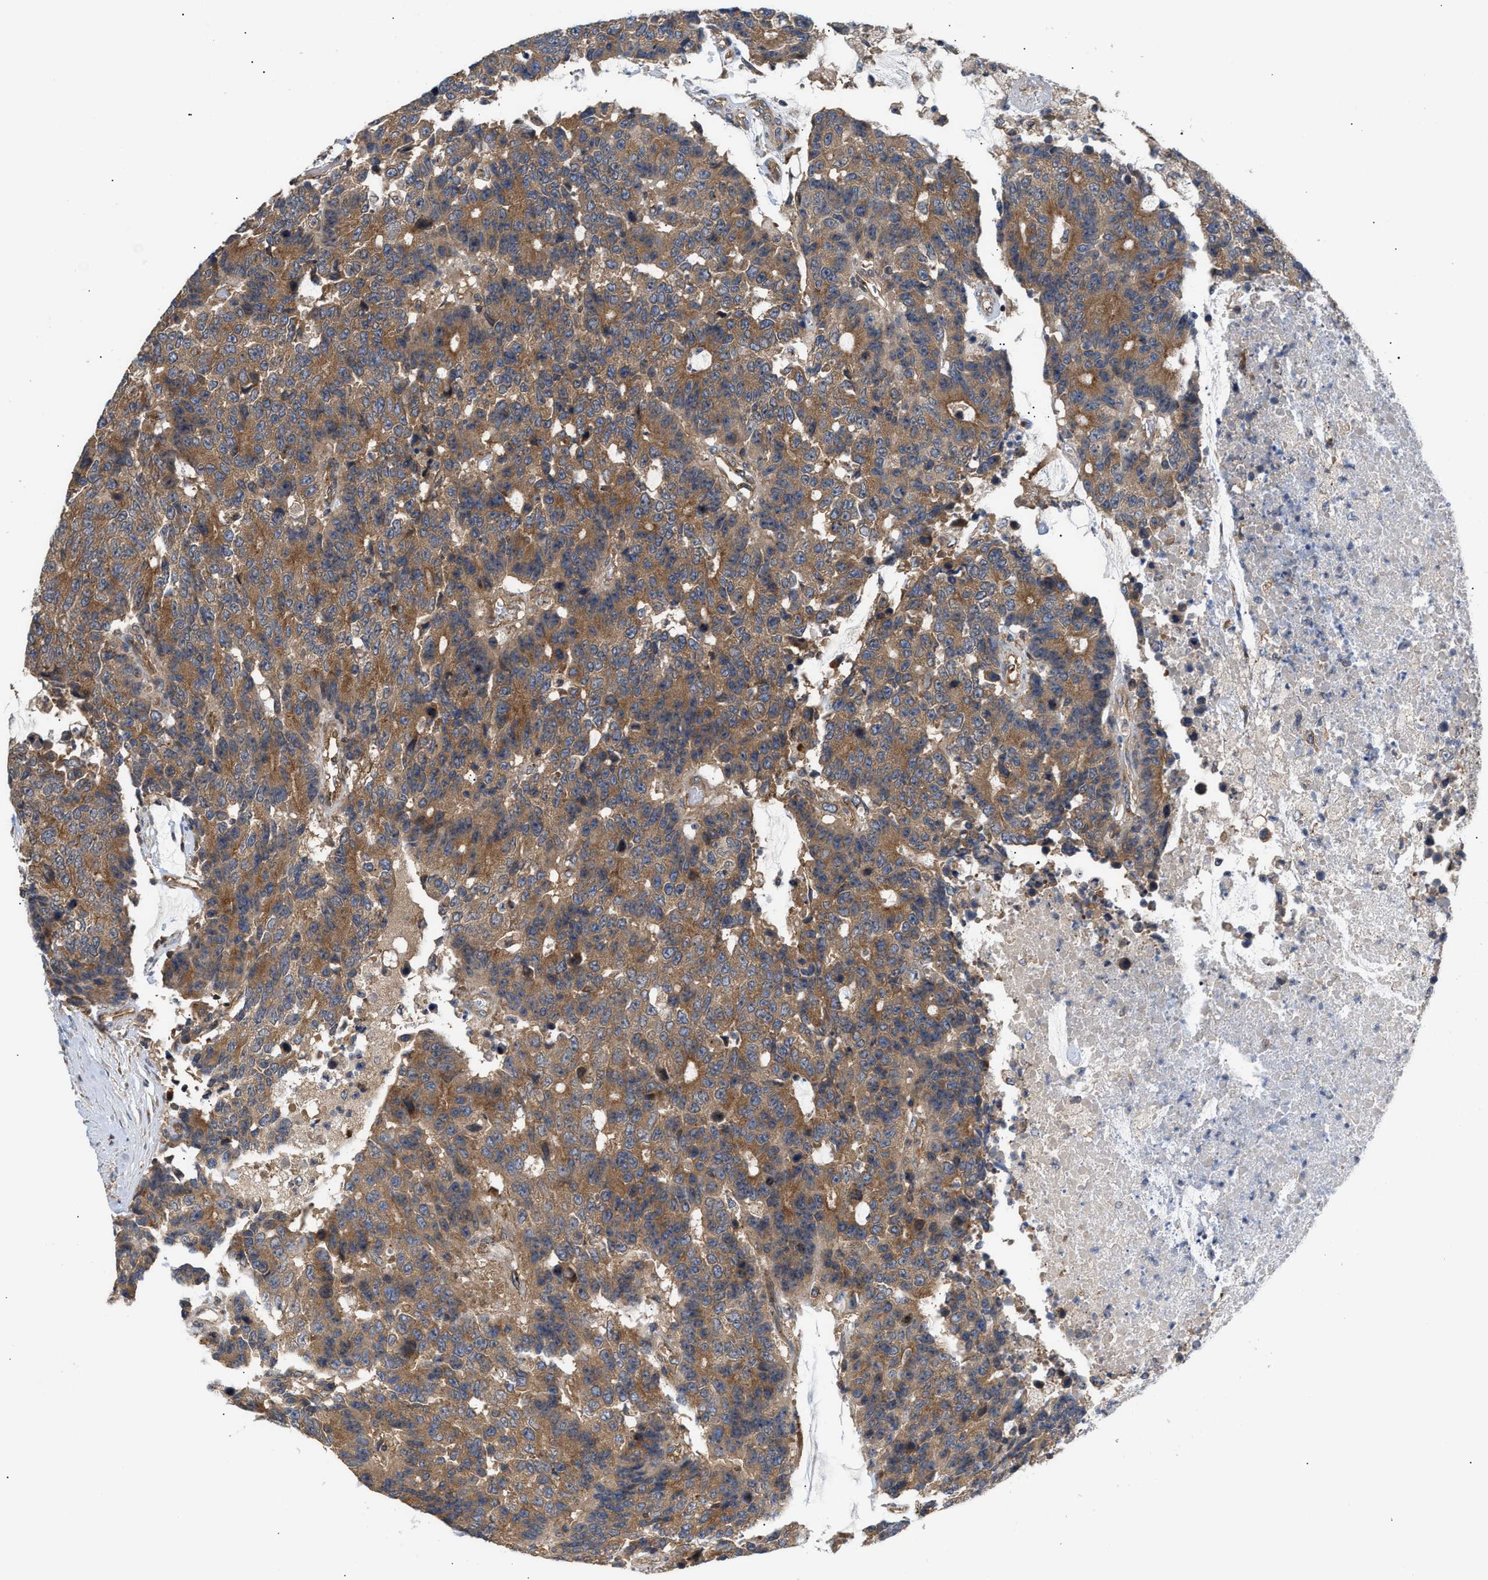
{"staining": {"intensity": "moderate", "quantity": ">75%", "location": "cytoplasmic/membranous"}, "tissue": "colorectal cancer", "cell_type": "Tumor cells", "image_type": "cancer", "snomed": [{"axis": "morphology", "description": "Adenocarcinoma, NOS"}, {"axis": "topography", "description": "Colon"}], "caption": "The histopathology image shows a brown stain indicating the presence of a protein in the cytoplasmic/membranous of tumor cells in colorectal adenocarcinoma.", "gene": "LAPTM4B", "patient": {"sex": "female", "age": 86}}